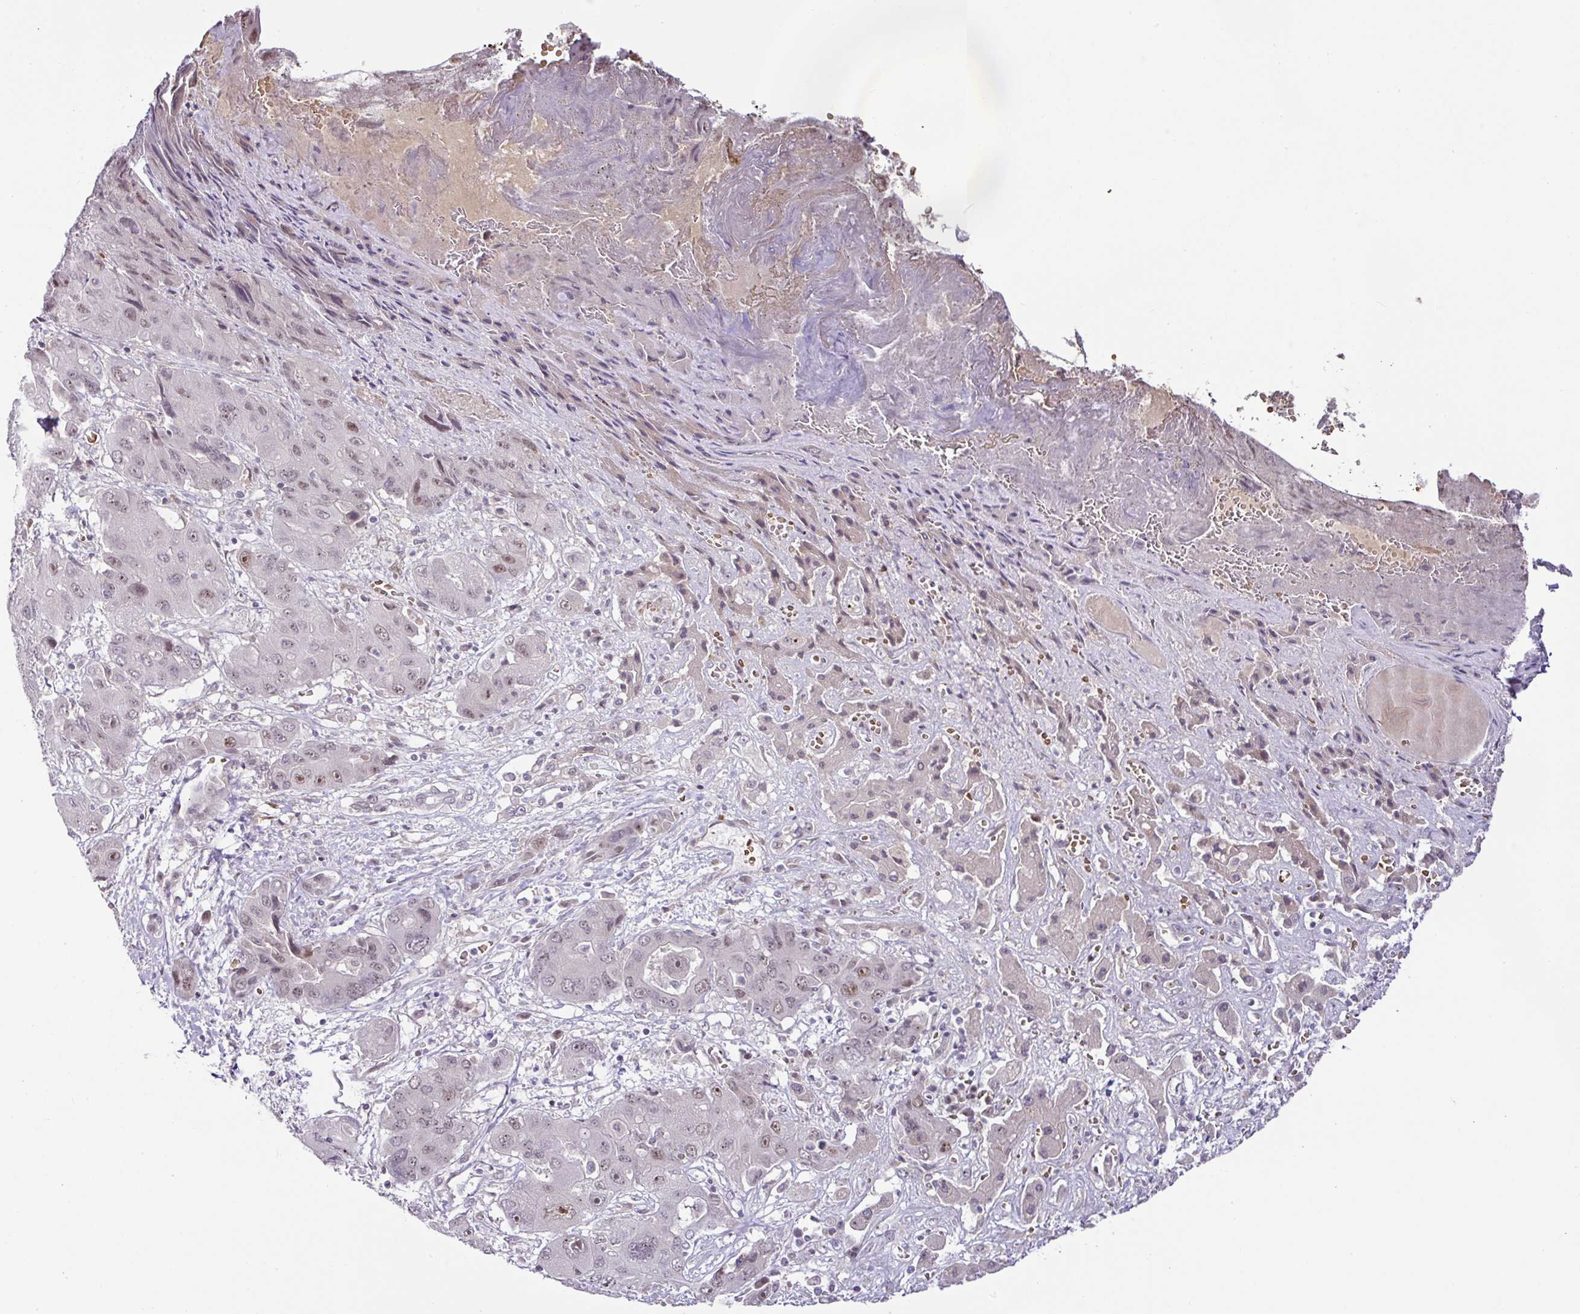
{"staining": {"intensity": "moderate", "quantity": "25%-75%", "location": "nuclear"}, "tissue": "liver cancer", "cell_type": "Tumor cells", "image_type": "cancer", "snomed": [{"axis": "morphology", "description": "Cholangiocarcinoma"}, {"axis": "topography", "description": "Liver"}], "caption": "Immunohistochemical staining of liver cancer (cholangiocarcinoma) exhibits moderate nuclear protein positivity in about 25%-75% of tumor cells. Using DAB (brown) and hematoxylin (blue) stains, captured at high magnification using brightfield microscopy.", "gene": "PARP2", "patient": {"sex": "male", "age": 67}}